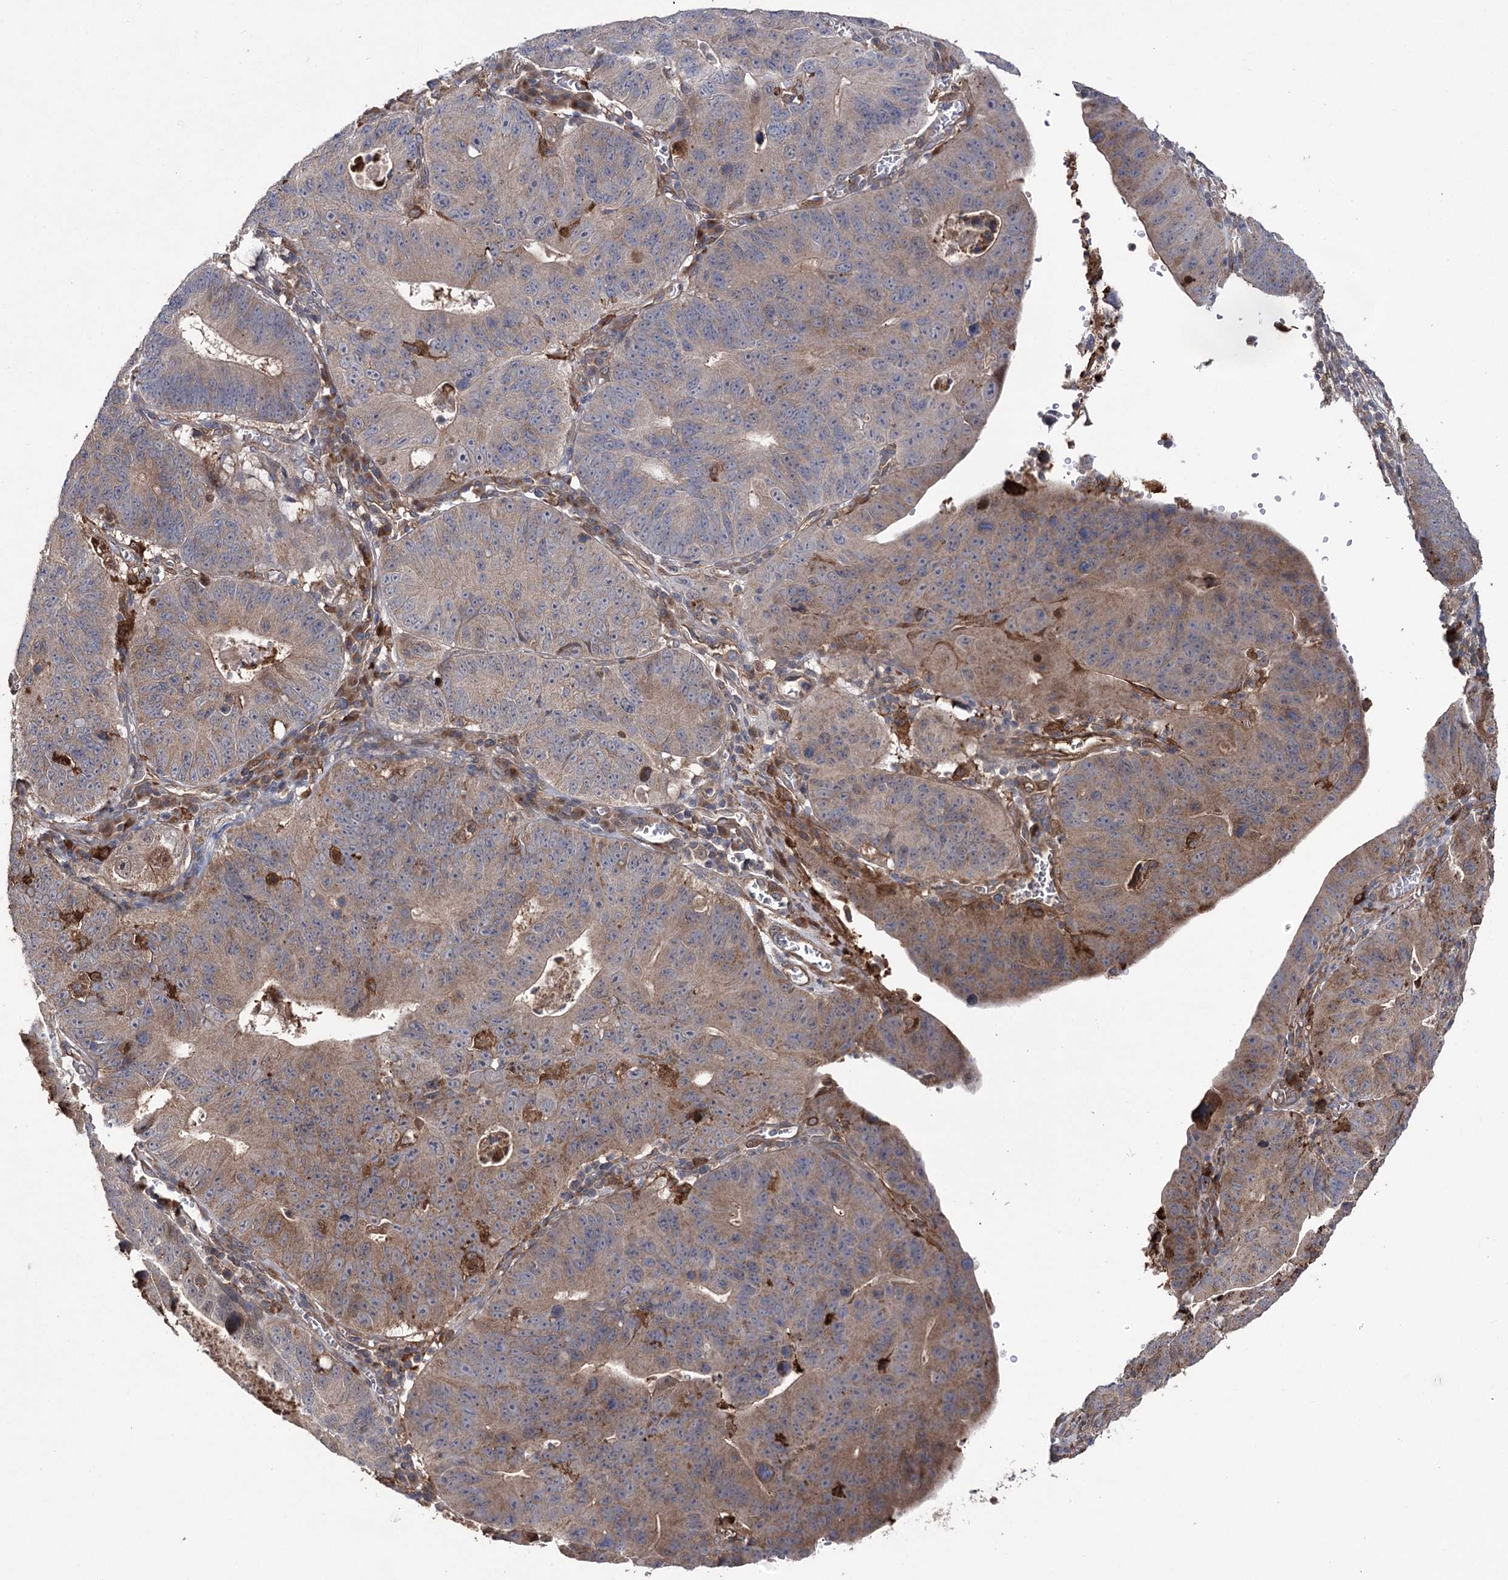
{"staining": {"intensity": "moderate", "quantity": "25%-75%", "location": "cytoplasmic/membranous"}, "tissue": "stomach cancer", "cell_type": "Tumor cells", "image_type": "cancer", "snomed": [{"axis": "morphology", "description": "Adenocarcinoma, NOS"}, {"axis": "topography", "description": "Stomach"}], "caption": "DAB immunohistochemical staining of adenocarcinoma (stomach) reveals moderate cytoplasmic/membranous protein expression in approximately 25%-75% of tumor cells.", "gene": "OTUD1", "patient": {"sex": "male", "age": 59}}